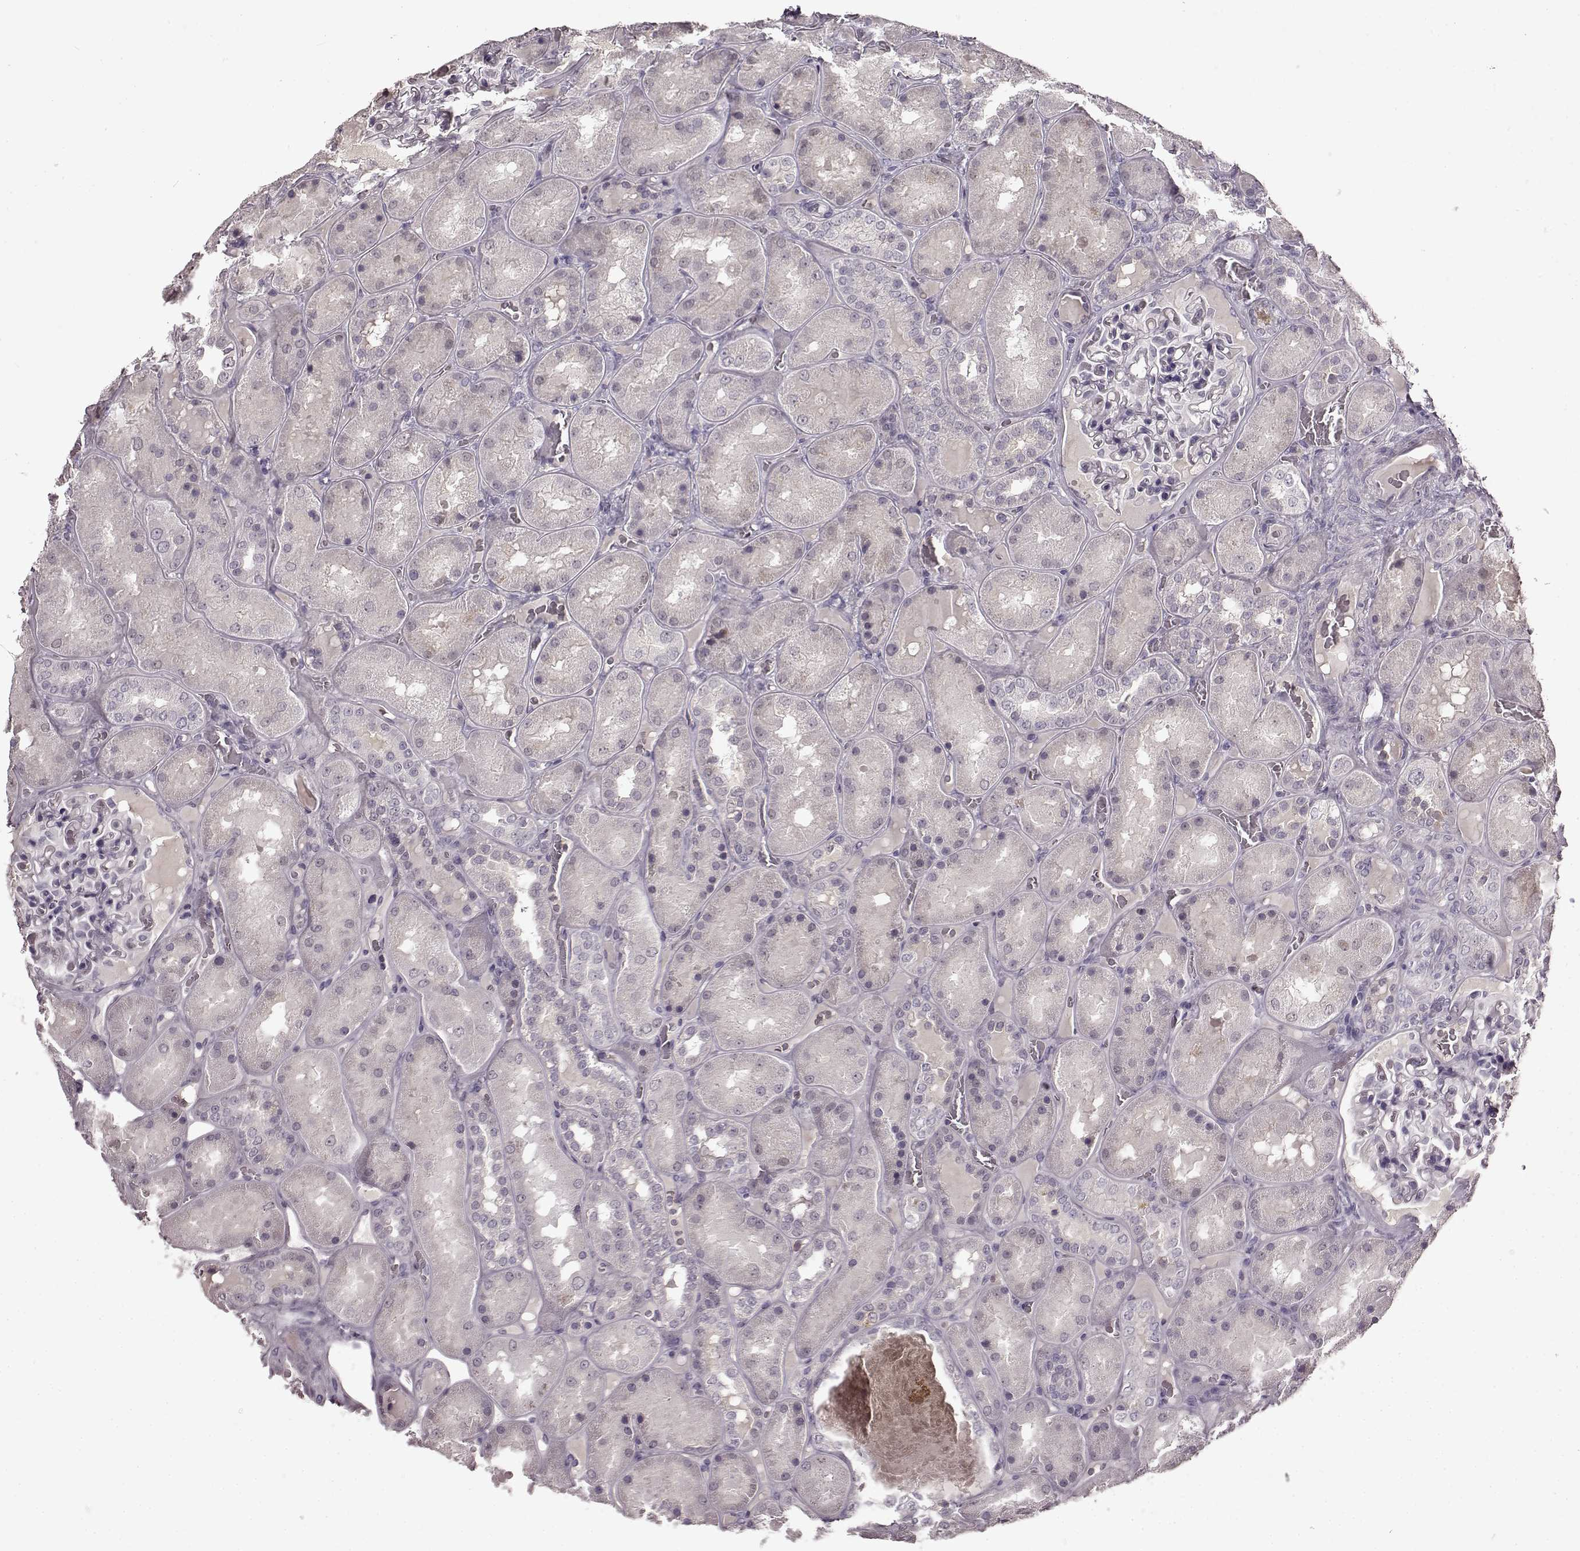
{"staining": {"intensity": "negative", "quantity": "none", "location": "none"}, "tissue": "kidney", "cell_type": "Cells in glomeruli", "image_type": "normal", "snomed": [{"axis": "morphology", "description": "Normal tissue, NOS"}, {"axis": "topography", "description": "Kidney"}], "caption": "A high-resolution micrograph shows IHC staining of normal kidney, which demonstrates no significant positivity in cells in glomeruli.", "gene": "CNGA3", "patient": {"sex": "male", "age": 73}}